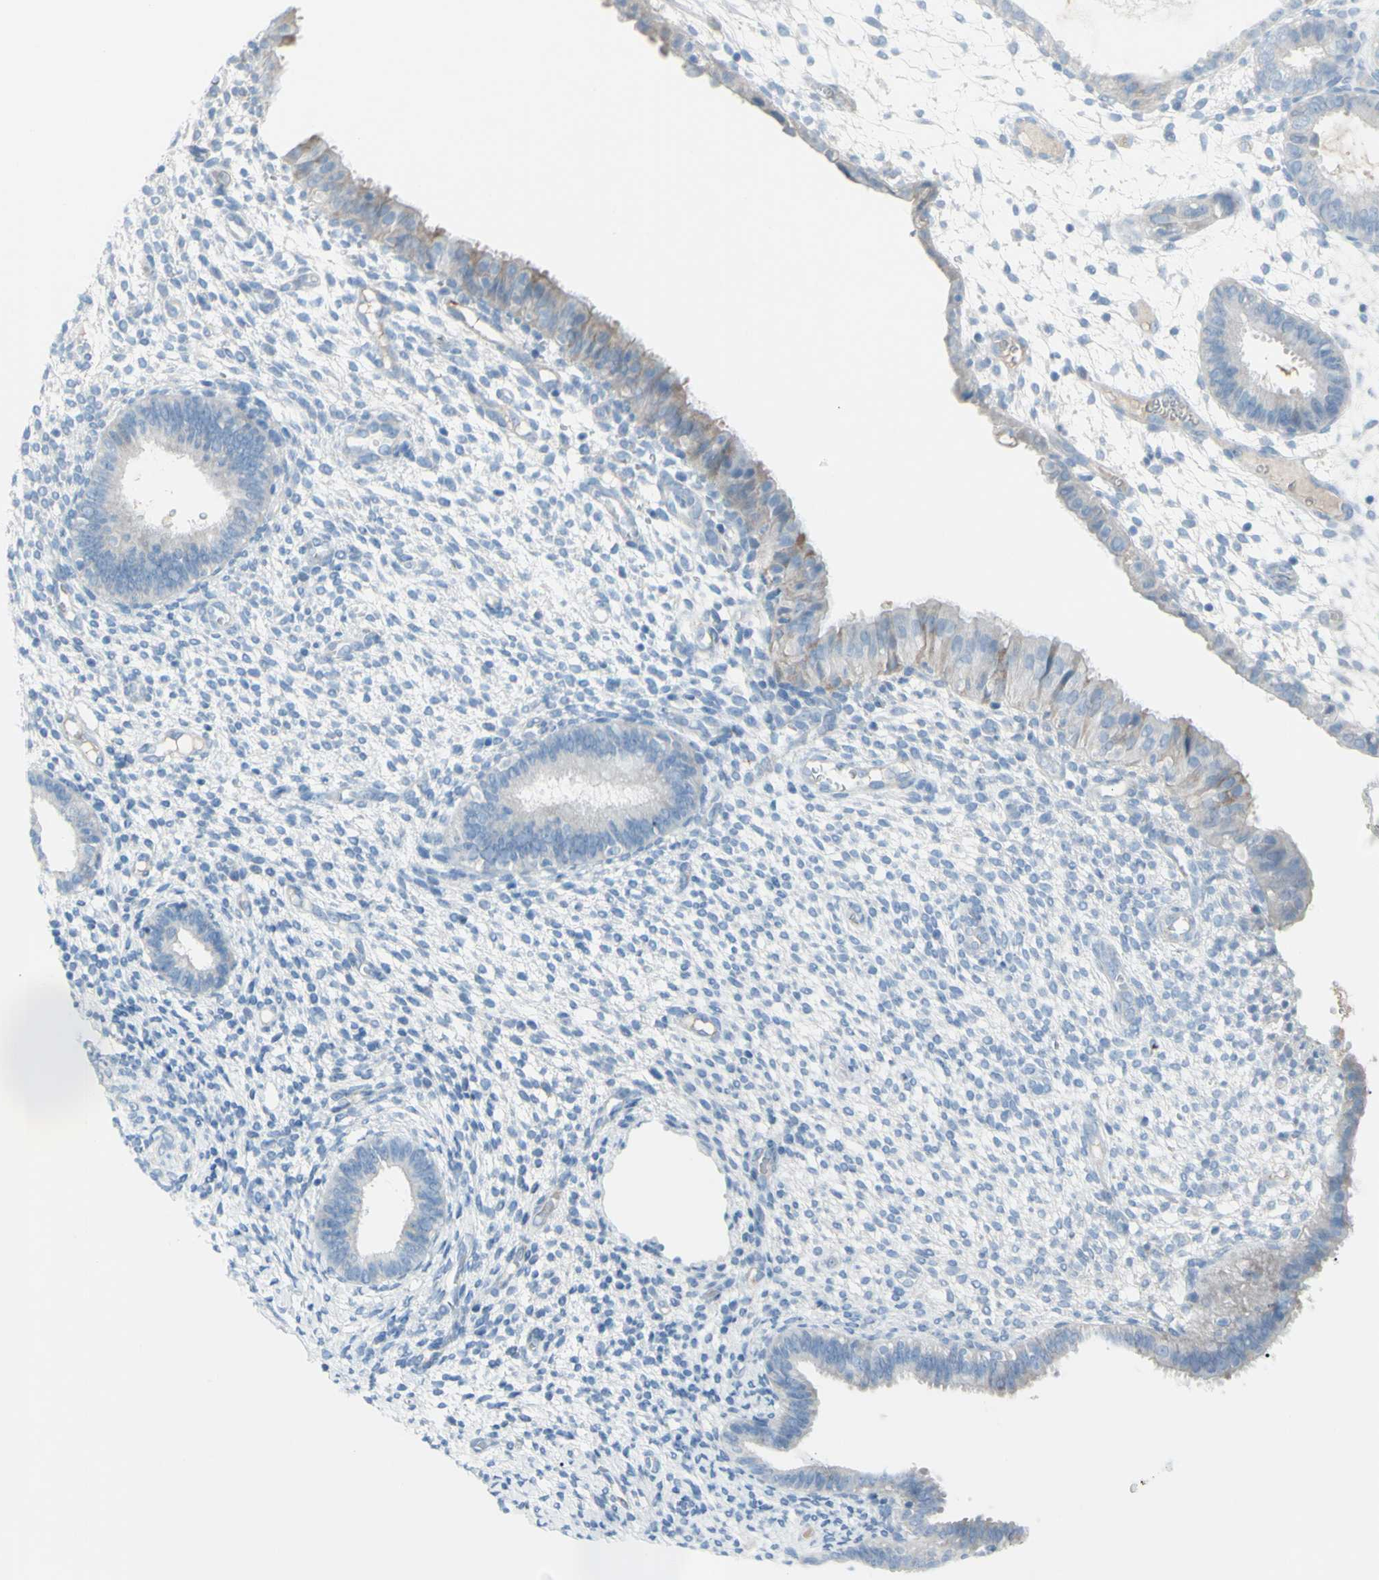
{"staining": {"intensity": "negative", "quantity": "none", "location": "none"}, "tissue": "endometrium", "cell_type": "Cells in endometrial stroma", "image_type": "normal", "snomed": [{"axis": "morphology", "description": "Normal tissue, NOS"}, {"axis": "topography", "description": "Endometrium"}], "caption": "IHC micrograph of normal human endometrium stained for a protein (brown), which exhibits no expression in cells in endometrial stroma.", "gene": "TFPI2", "patient": {"sex": "female", "age": 61}}